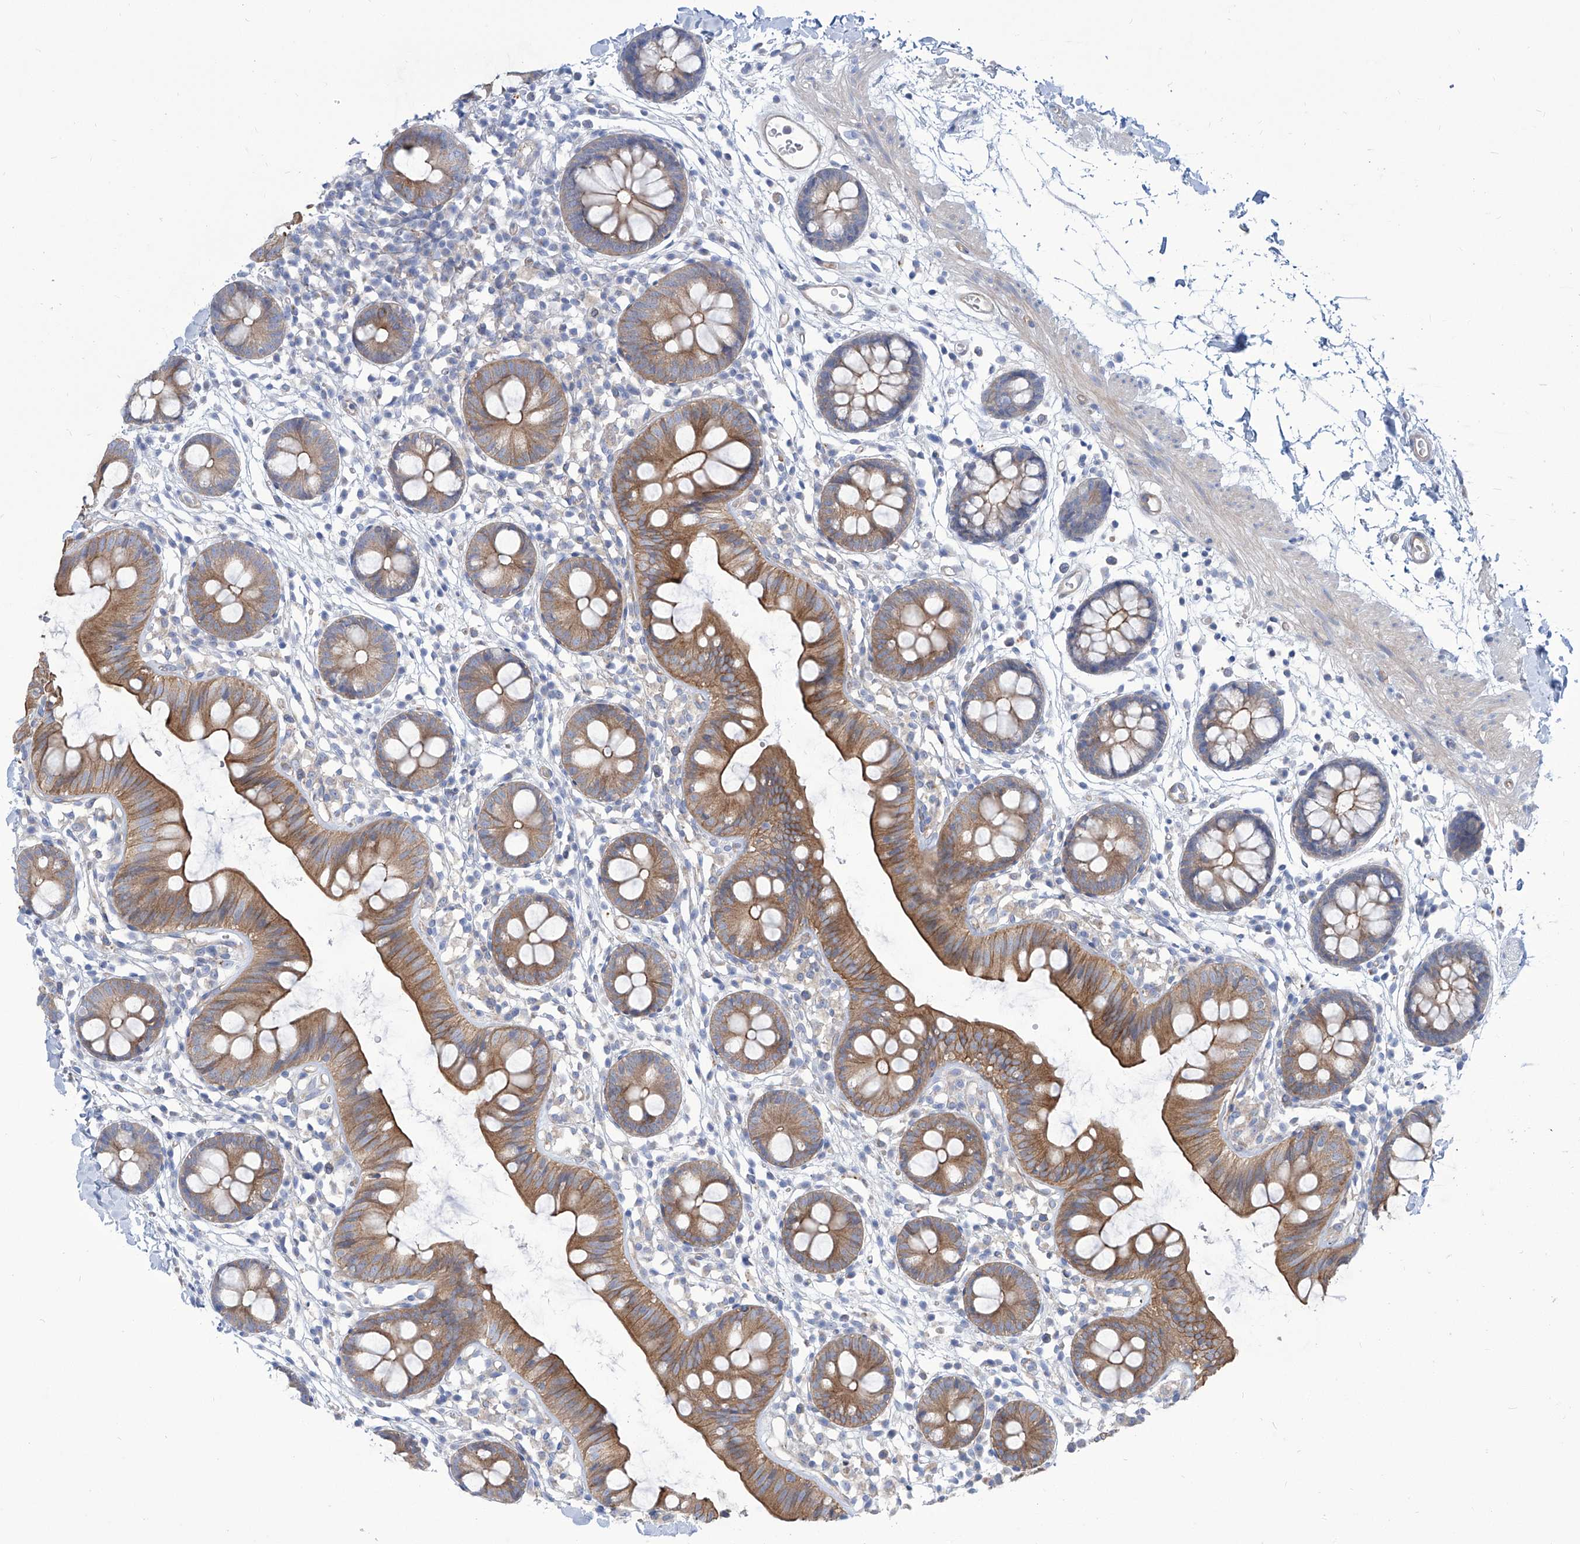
{"staining": {"intensity": "moderate", "quantity": ">75%", "location": "cytoplasmic/membranous"}, "tissue": "colon", "cell_type": "Endothelial cells", "image_type": "normal", "snomed": [{"axis": "morphology", "description": "Normal tissue, NOS"}, {"axis": "topography", "description": "Colon"}], "caption": "A micrograph of colon stained for a protein shows moderate cytoplasmic/membranous brown staining in endothelial cells.", "gene": "TMEM209", "patient": {"sex": "male", "age": 56}}